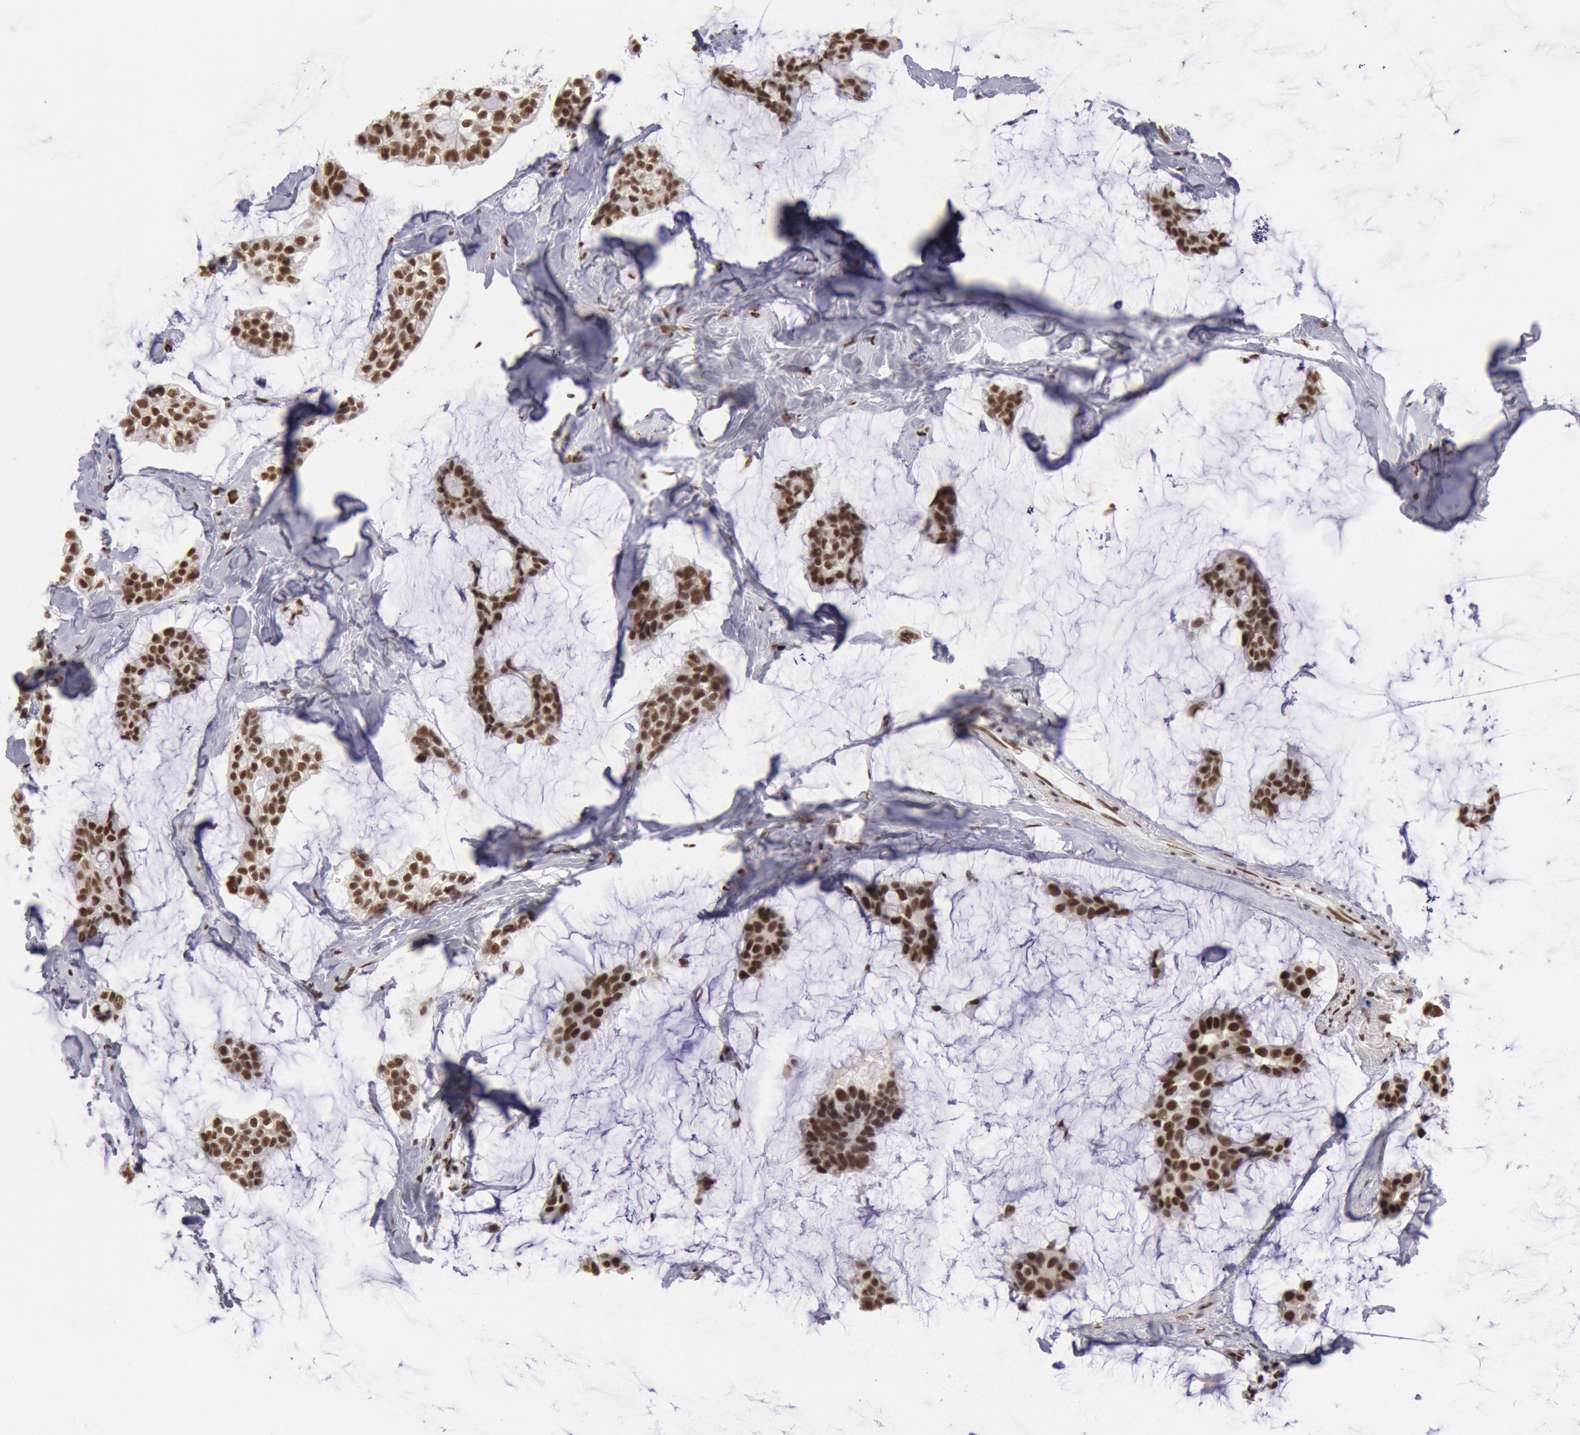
{"staining": {"intensity": "strong", "quantity": ">75%", "location": "nuclear"}, "tissue": "breast cancer", "cell_type": "Tumor cells", "image_type": "cancer", "snomed": [{"axis": "morphology", "description": "Duct carcinoma"}, {"axis": "topography", "description": "Breast"}], "caption": "Strong nuclear protein expression is seen in about >75% of tumor cells in breast cancer (infiltrating ductal carcinoma).", "gene": "SNRPD3", "patient": {"sex": "female", "age": 93}}